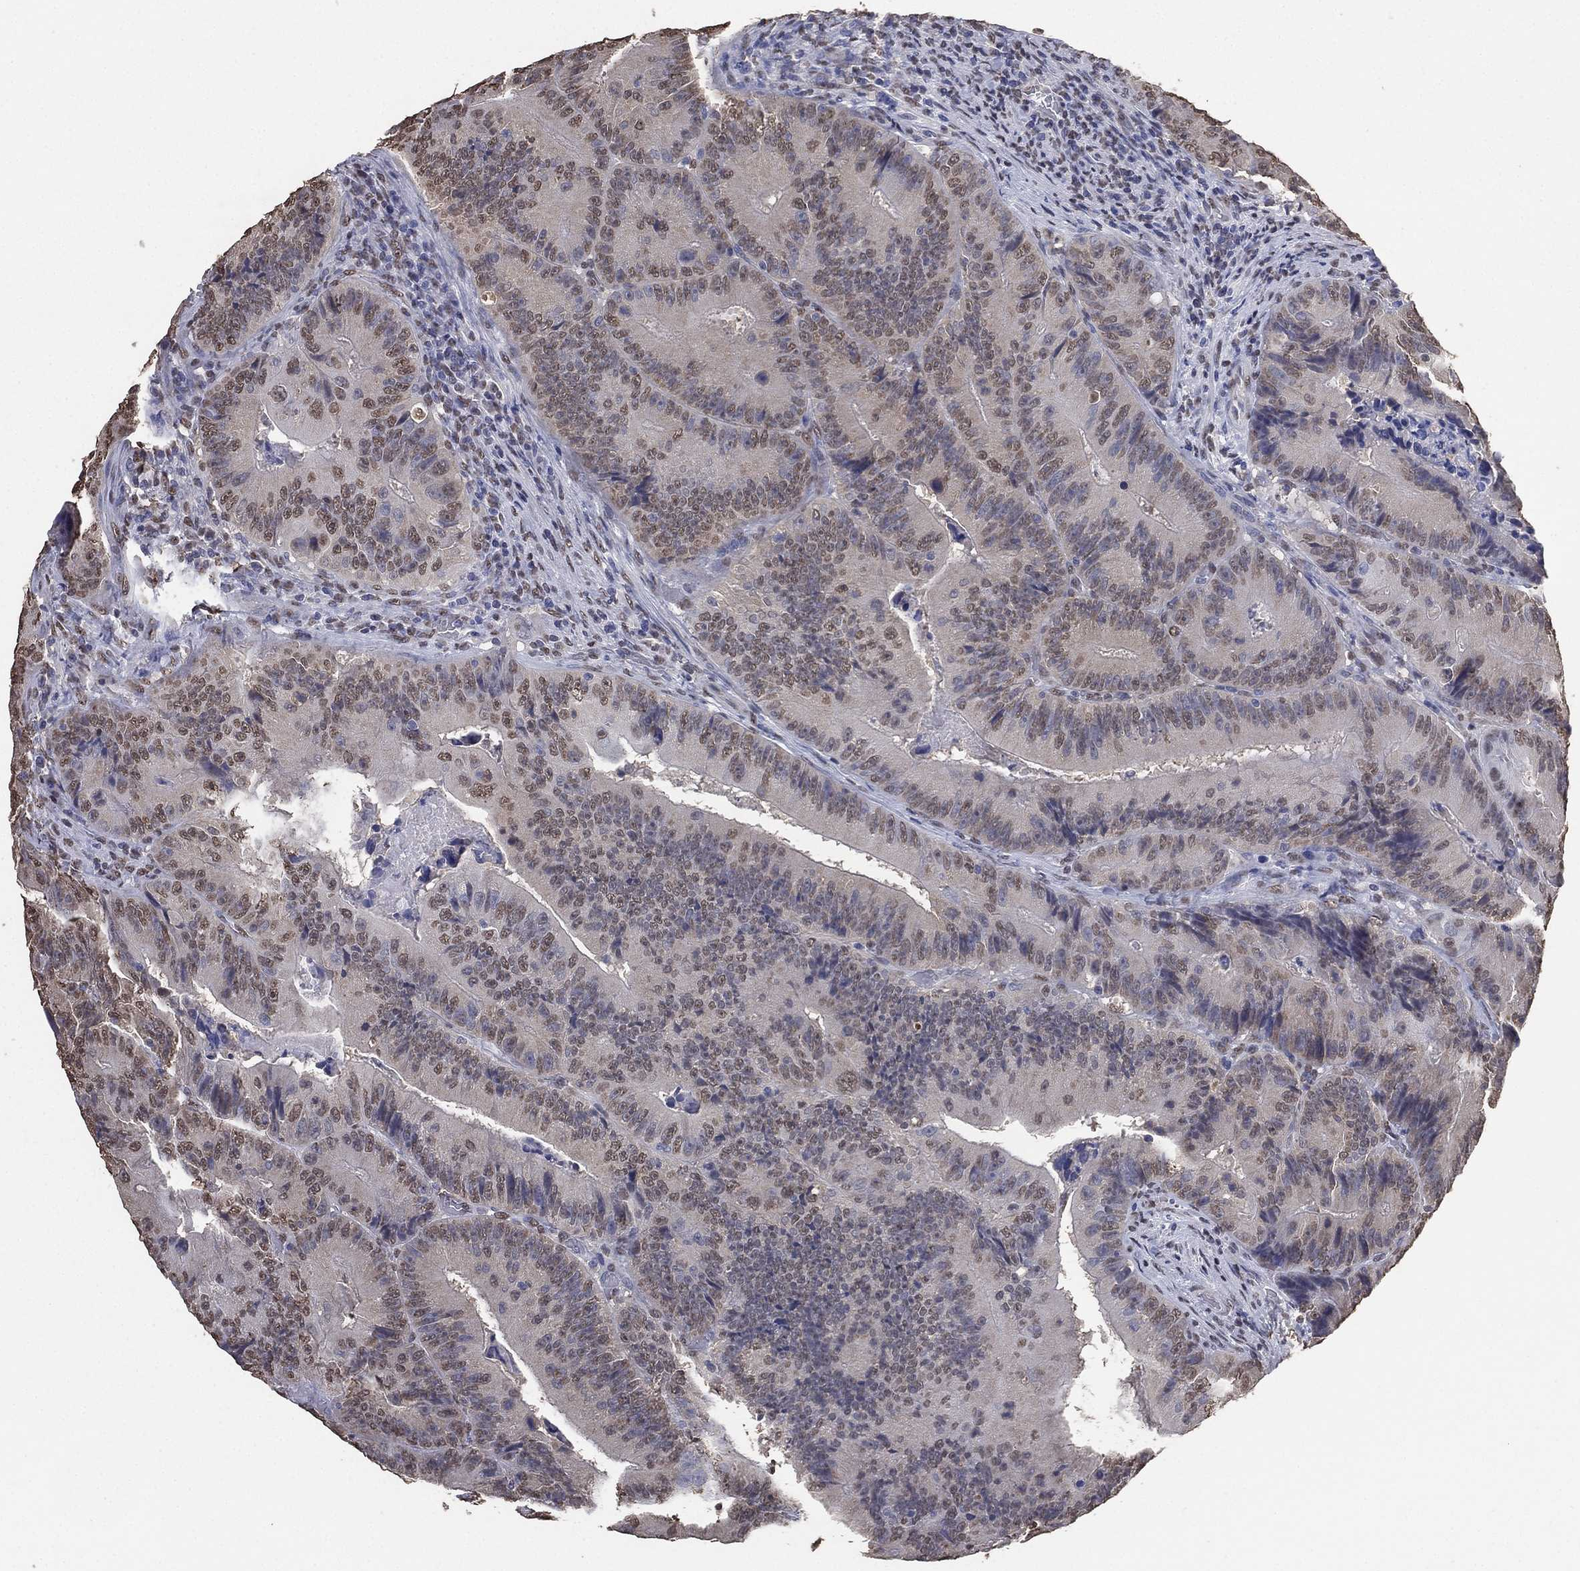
{"staining": {"intensity": "weak", "quantity": "<25%", "location": "cytoplasmic/membranous,nuclear"}, "tissue": "colorectal cancer", "cell_type": "Tumor cells", "image_type": "cancer", "snomed": [{"axis": "morphology", "description": "Adenocarcinoma, NOS"}, {"axis": "topography", "description": "Colon"}], "caption": "Histopathology image shows no significant protein expression in tumor cells of colorectal cancer.", "gene": "ALDH7A1", "patient": {"sex": "female", "age": 86}}